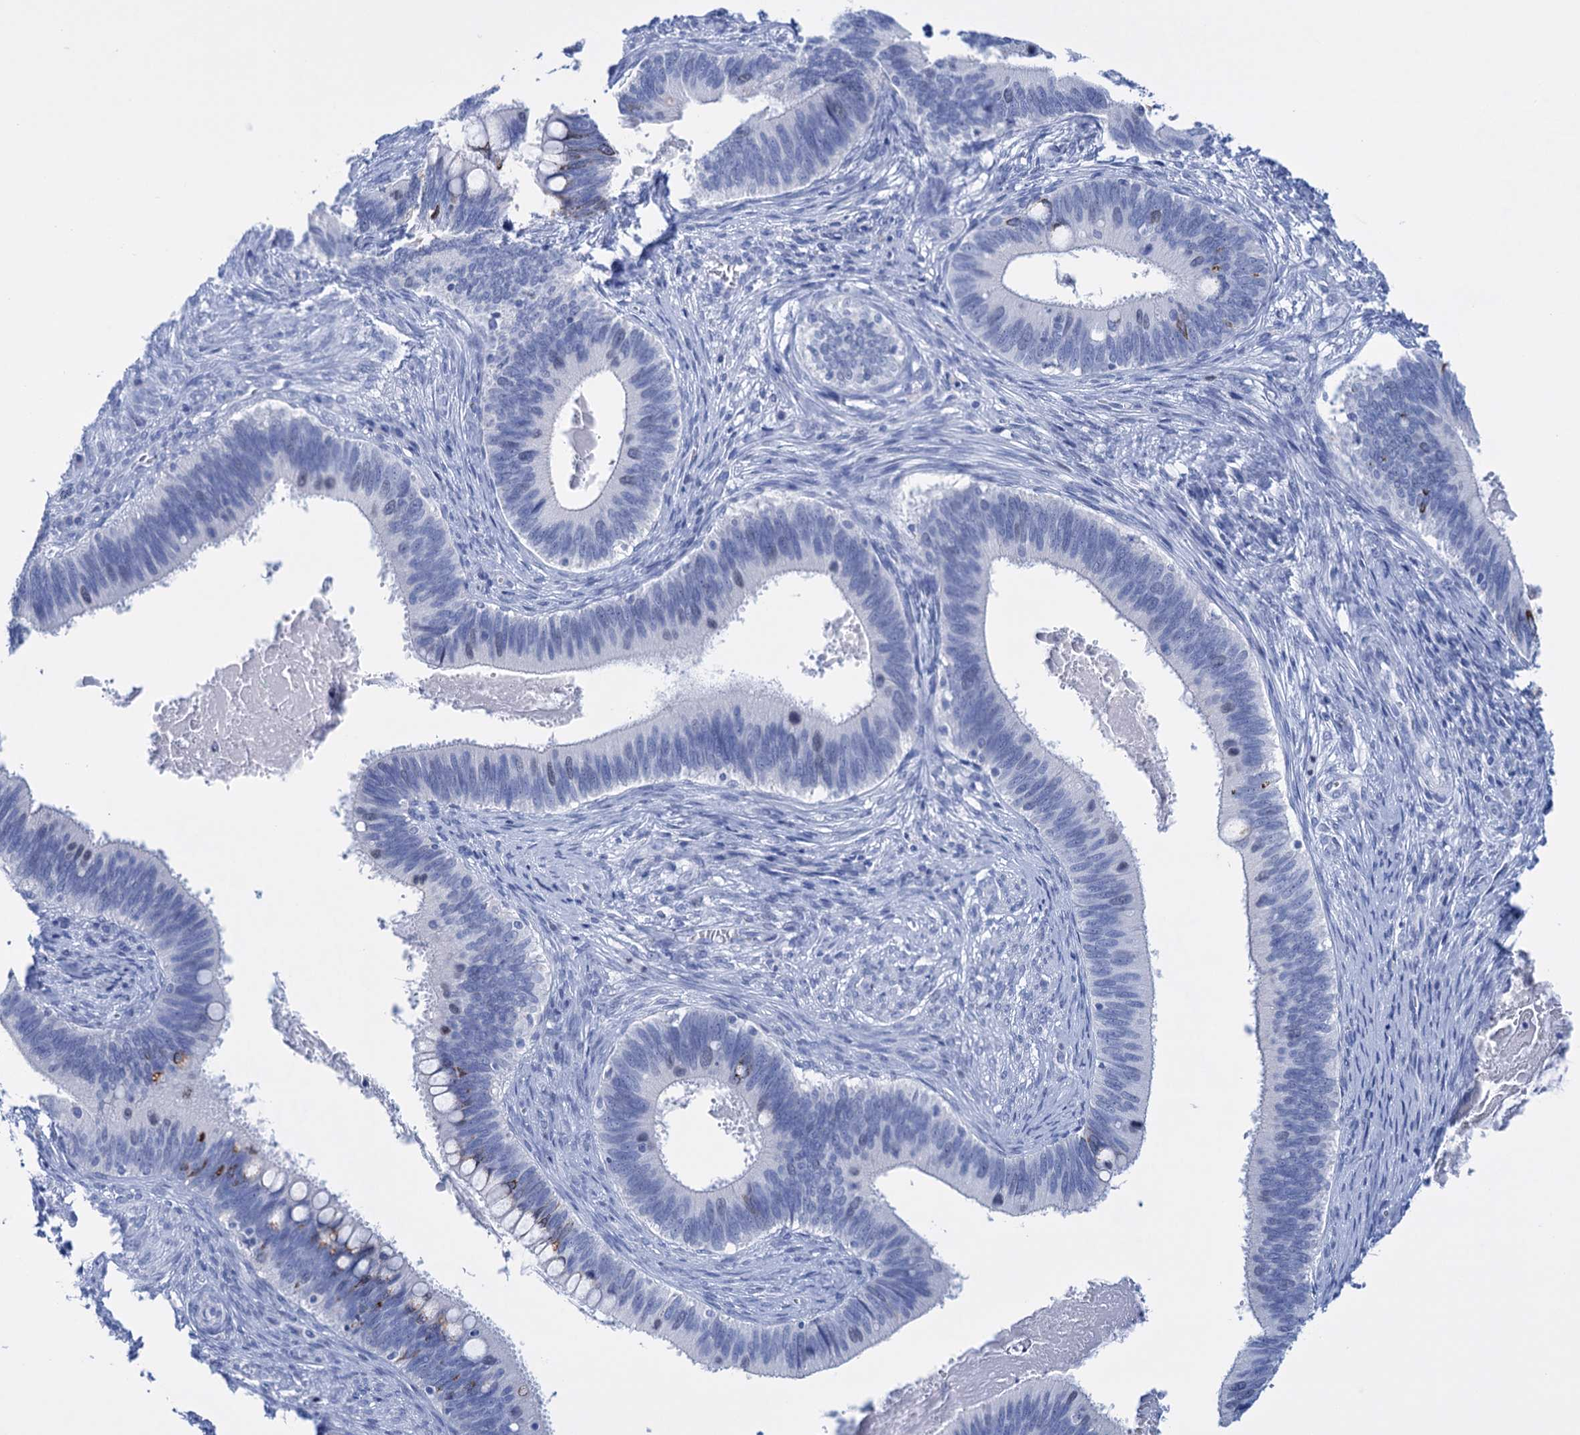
{"staining": {"intensity": "negative", "quantity": "none", "location": "none"}, "tissue": "cervical cancer", "cell_type": "Tumor cells", "image_type": "cancer", "snomed": [{"axis": "morphology", "description": "Adenocarcinoma, NOS"}, {"axis": "topography", "description": "Cervix"}], "caption": "Micrograph shows no protein positivity in tumor cells of adenocarcinoma (cervical) tissue.", "gene": "FBXW12", "patient": {"sex": "female", "age": 42}}